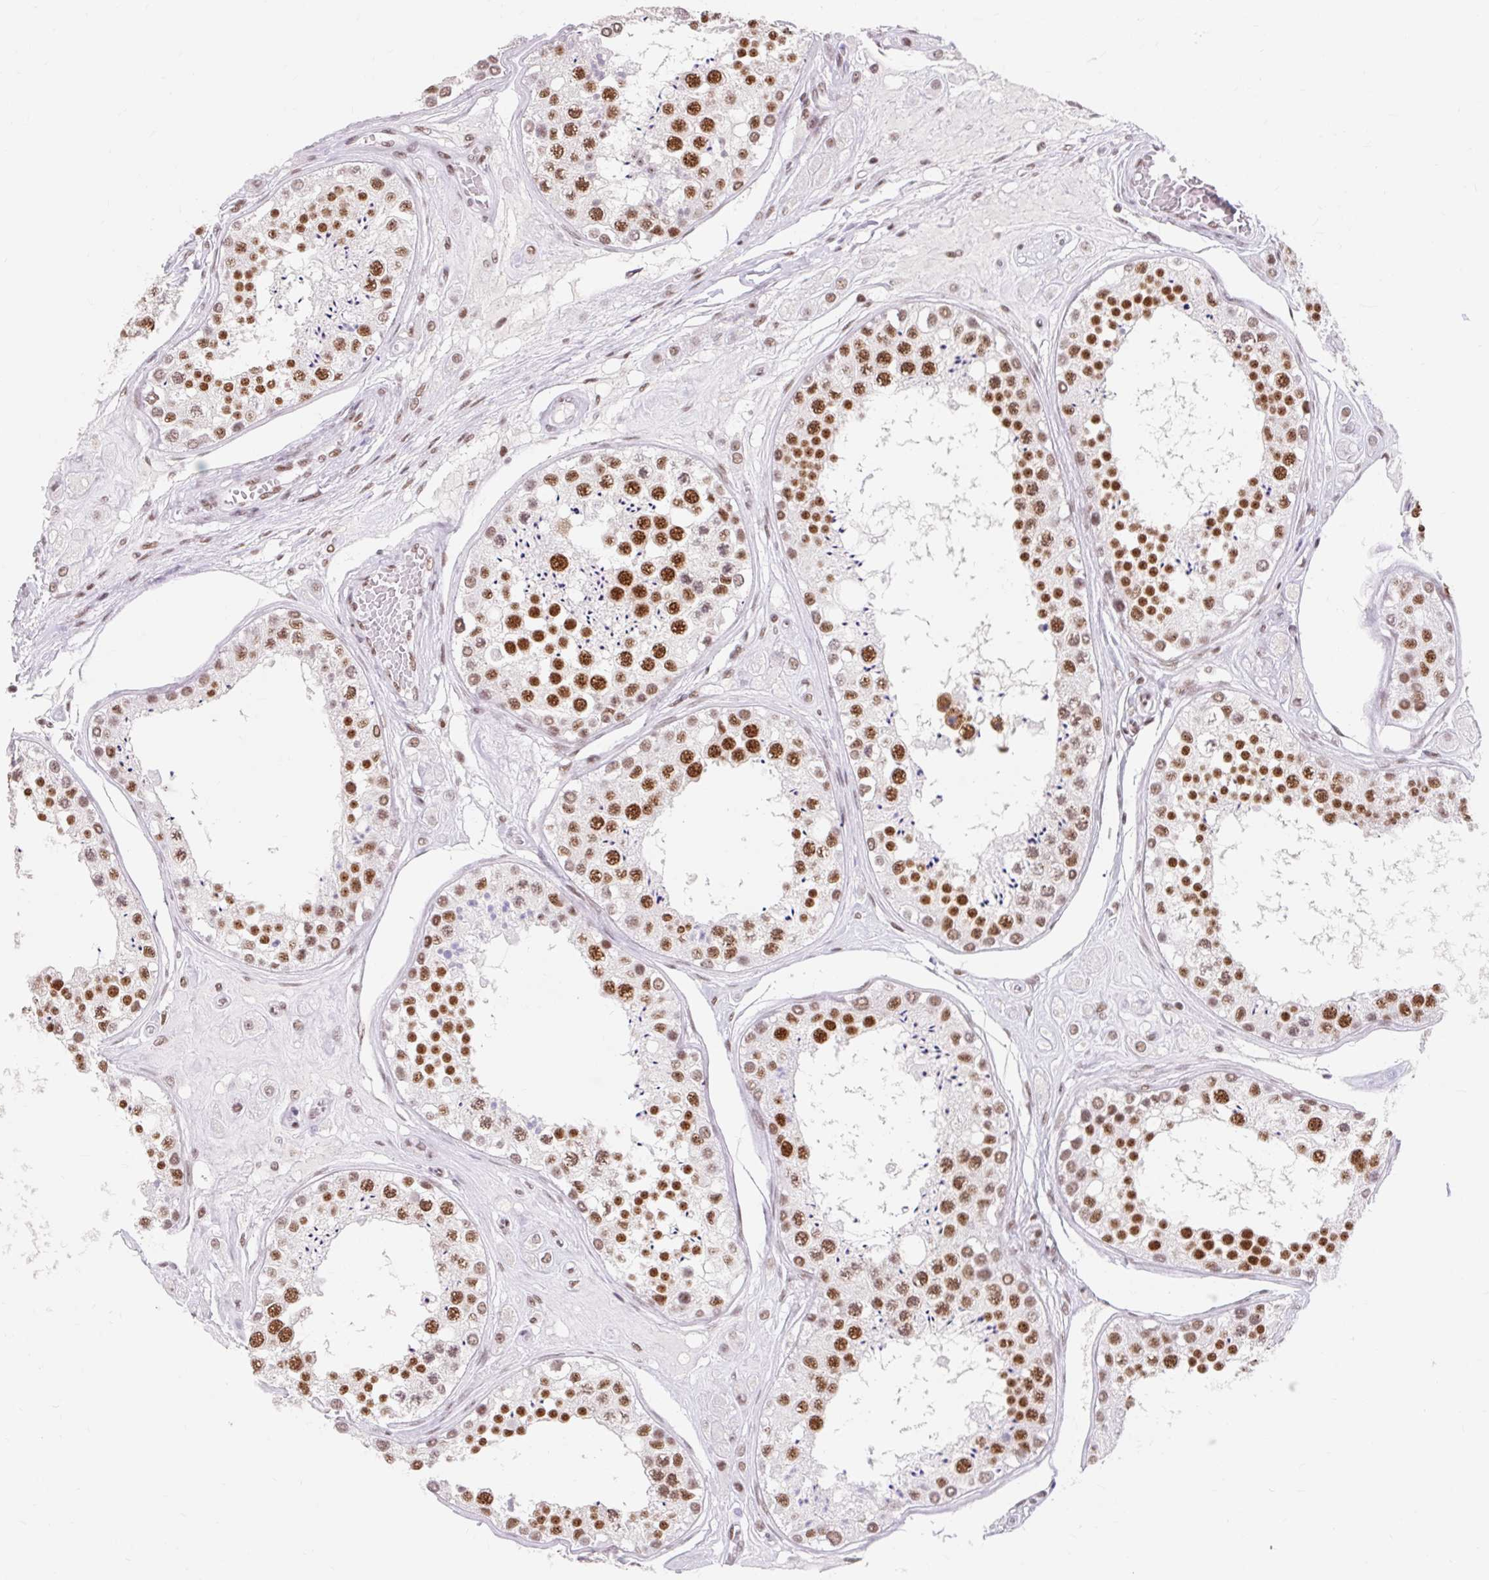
{"staining": {"intensity": "strong", "quantity": ">75%", "location": "nuclear"}, "tissue": "testis", "cell_type": "Cells in seminiferous ducts", "image_type": "normal", "snomed": [{"axis": "morphology", "description": "Normal tissue, NOS"}, {"axis": "topography", "description": "Testis"}], "caption": "High-power microscopy captured an IHC histopathology image of benign testis, revealing strong nuclear expression in approximately >75% of cells in seminiferous ducts.", "gene": "SRSF10", "patient": {"sex": "male", "age": 25}}